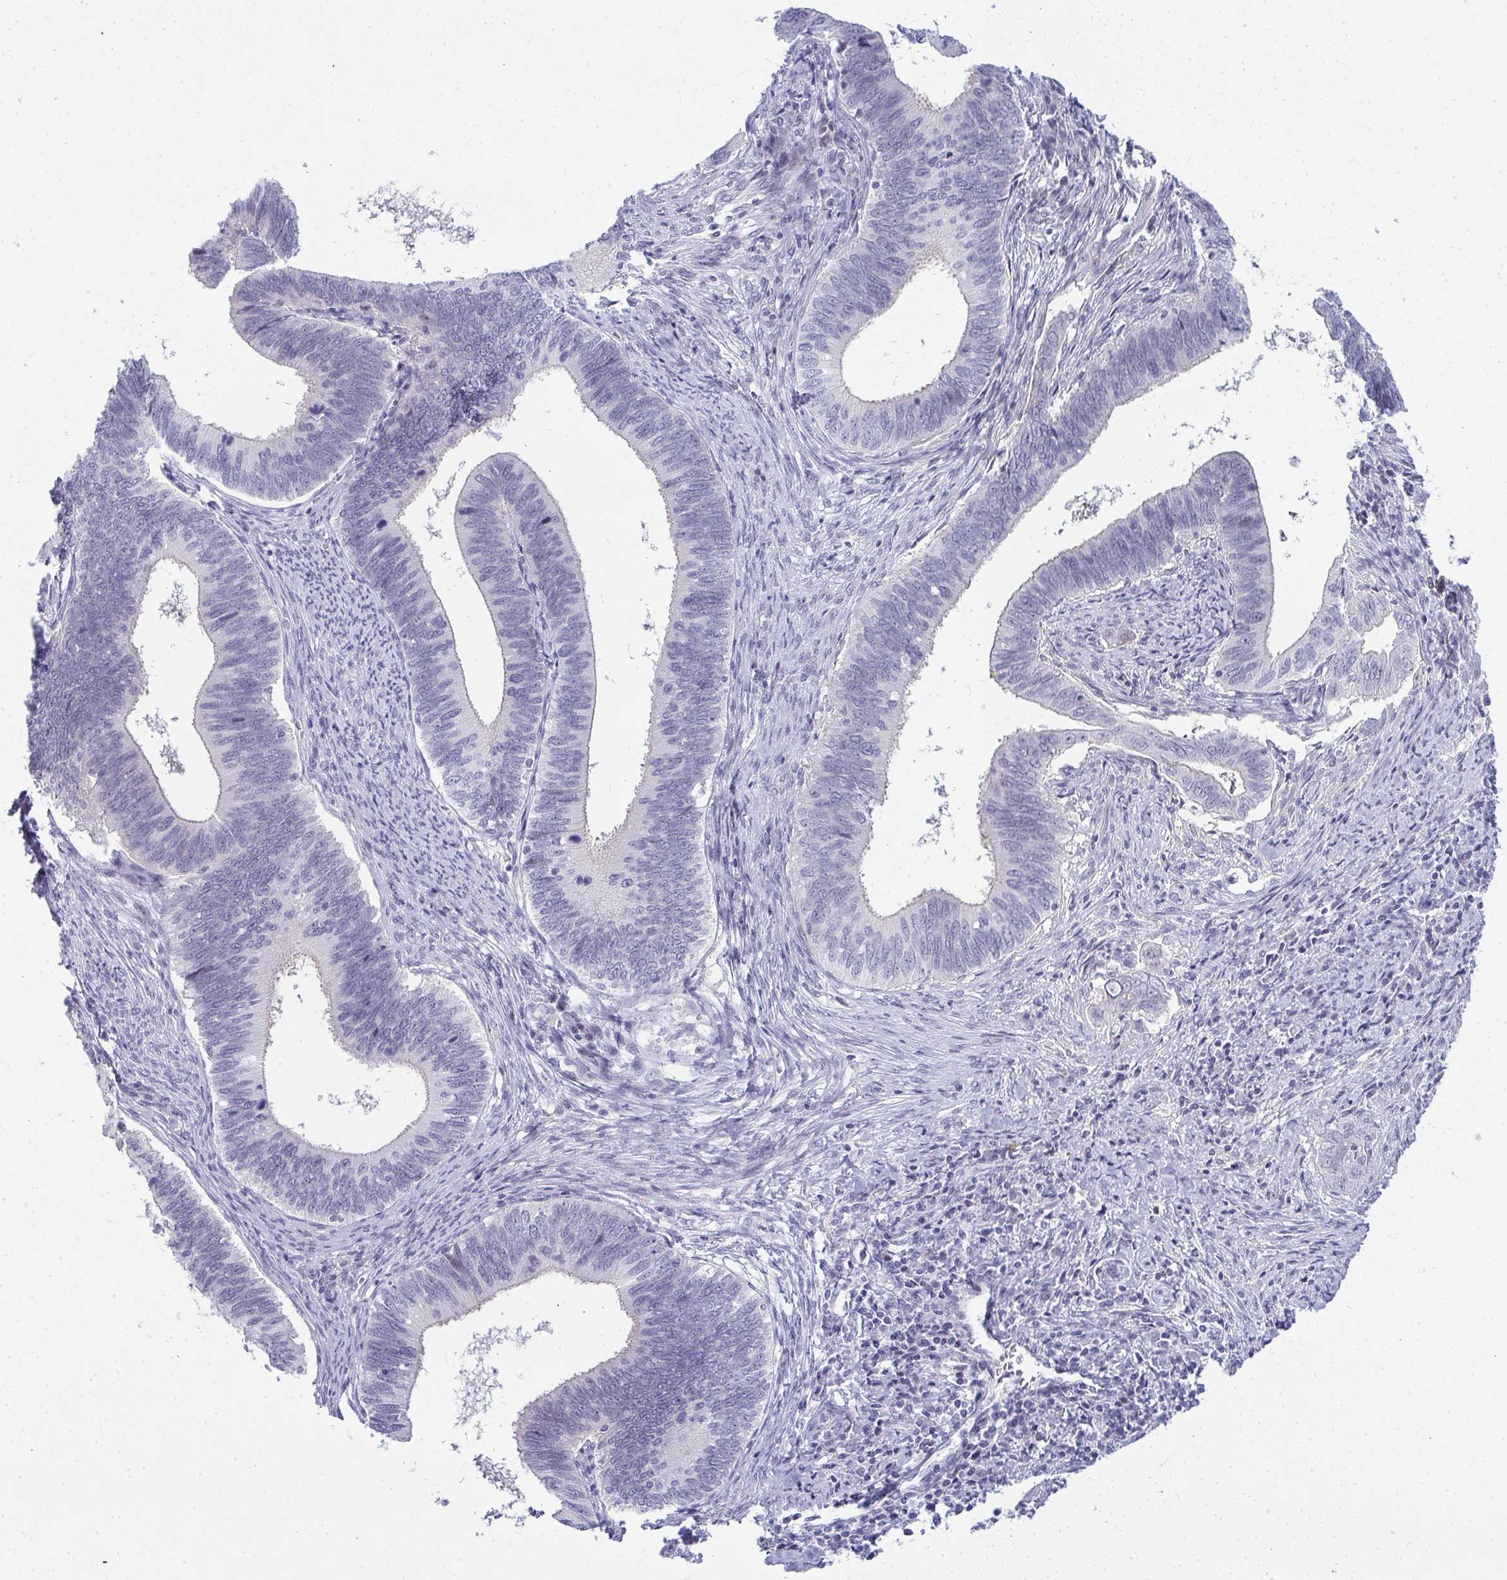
{"staining": {"intensity": "negative", "quantity": "none", "location": "none"}, "tissue": "cervical cancer", "cell_type": "Tumor cells", "image_type": "cancer", "snomed": [{"axis": "morphology", "description": "Adenocarcinoma, NOS"}, {"axis": "topography", "description": "Cervix"}], "caption": "Immunohistochemistry (IHC) micrograph of human cervical cancer stained for a protein (brown), which shows no positivity in tumor cells. Brightfield microscopy of IHC stained with DAB (brown) and hematoxylin (blue), captured at high magnification.", "gene": "EID3", "patient": {"sex": "female", "age": 42}}